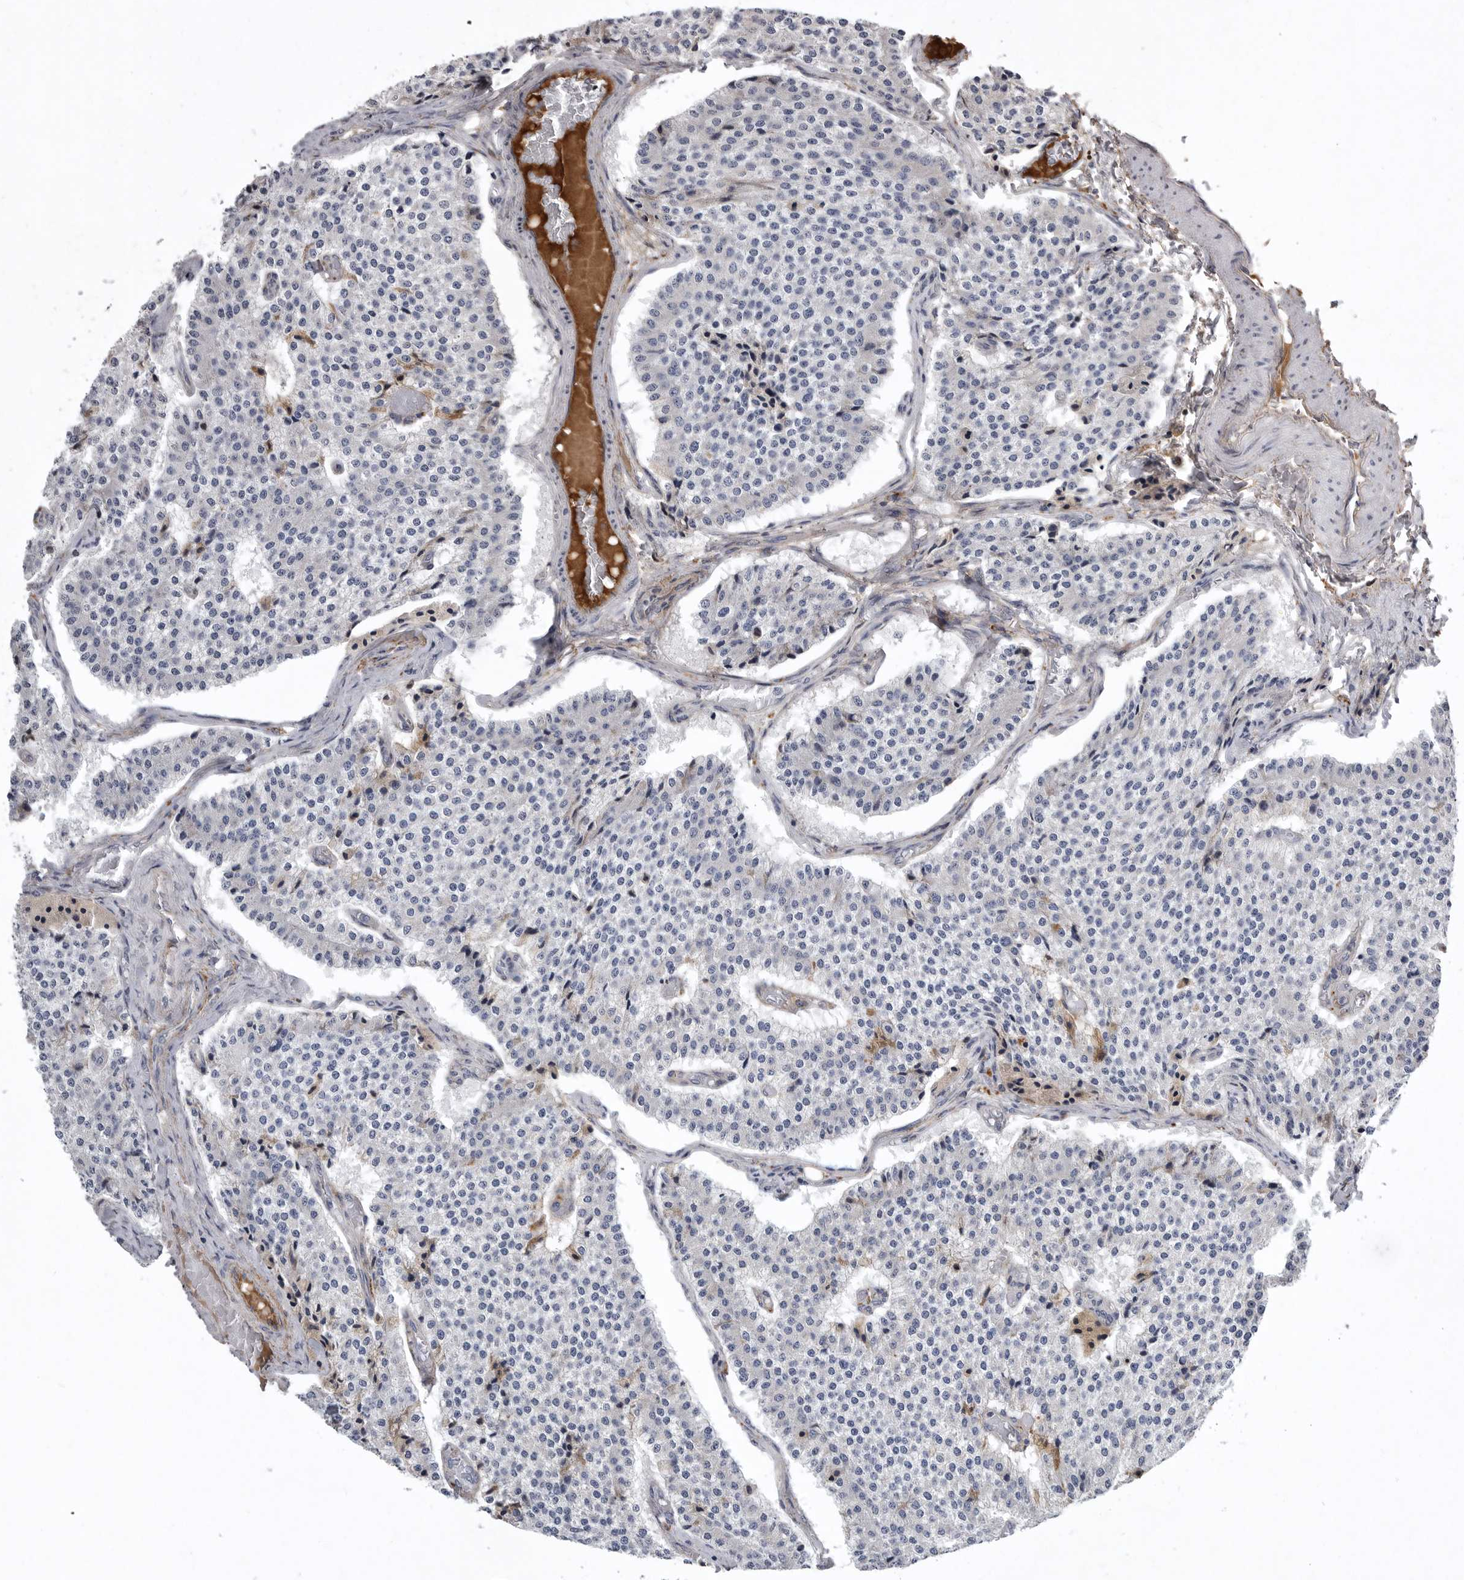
{"staining": {"intensity": "negative", "quantity": "none", "location": "none"}, "tissue": "carcinoid", "cell_type": "Tumor cells", "image_type": "cancer", "snomed": [{"axis": "morphology", "description": "Carcinoid, malignant, NOS"}, {"axis": "topography", "description": "Colon"}], "caption": "DAB (3,3'-diaminobenzidine) immunohistochemical staining of human carcinoid demonstrates no significant positivity in tumor cells. (Immunohistochemistry (ihc), brightfield microscopy, high magnification).", "gene": "CRP", "patient": {"sex": "female", "age": 52}}